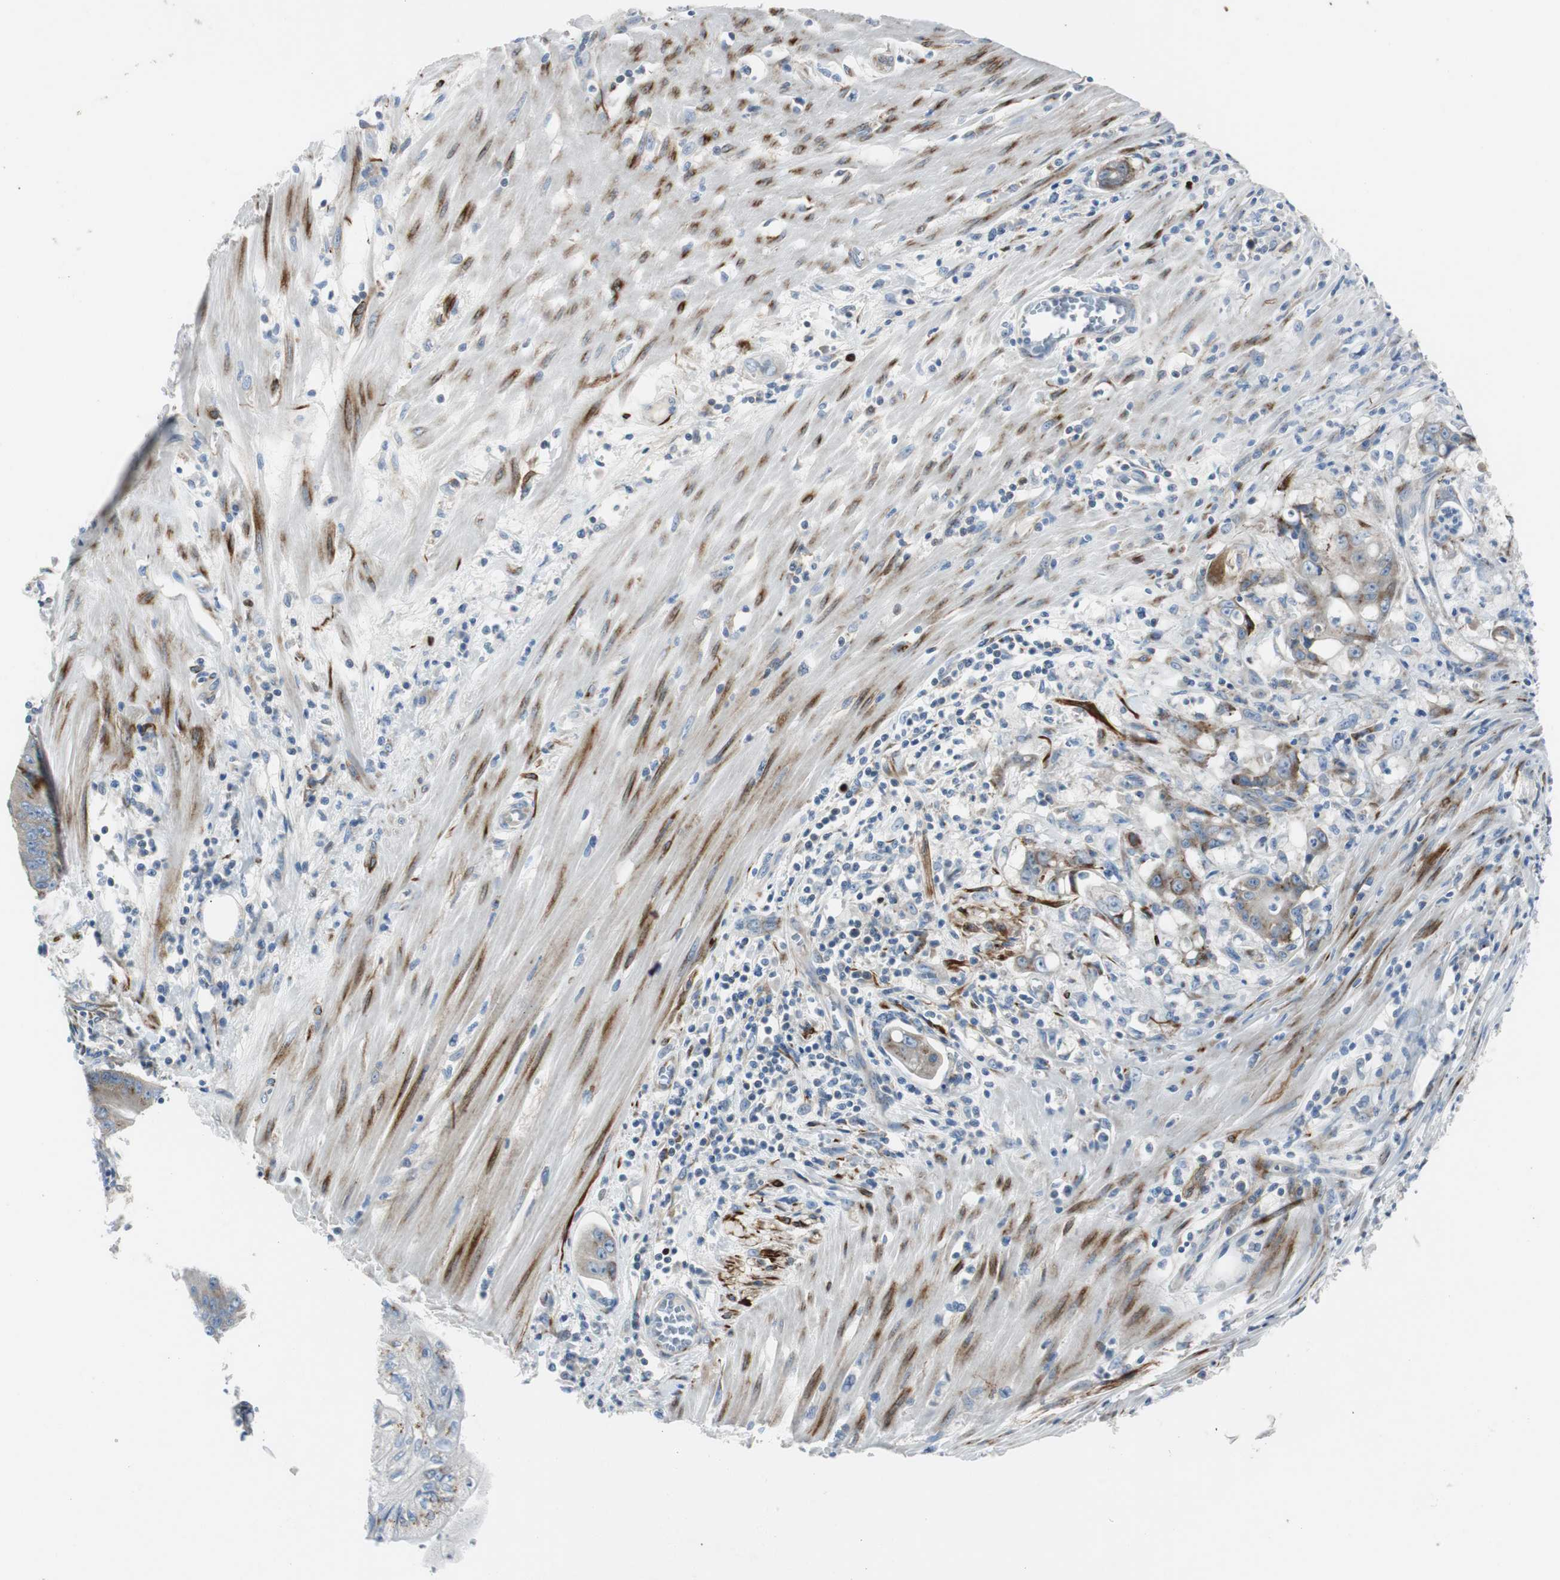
{"staining": {"intensity": "moderate", "quantity": ">75%", "location": "cytoplasmic/membranous"}, "tissue": "pancreatic cancer", "cell_type": "Tumor cells", "image_type": "cancer", "snomed": [{"axis": "morphology", "description": "Normal tissue, NOS"}, {"axis": "topography", "description": "Lymph node"}], "caption": "Moderate cytoplasmic/membranous staining is present in about >75% of tumor cells in pancreatic cancer.", "gene": "BBC3", "patient": {"sex": "male", "age": 62}}